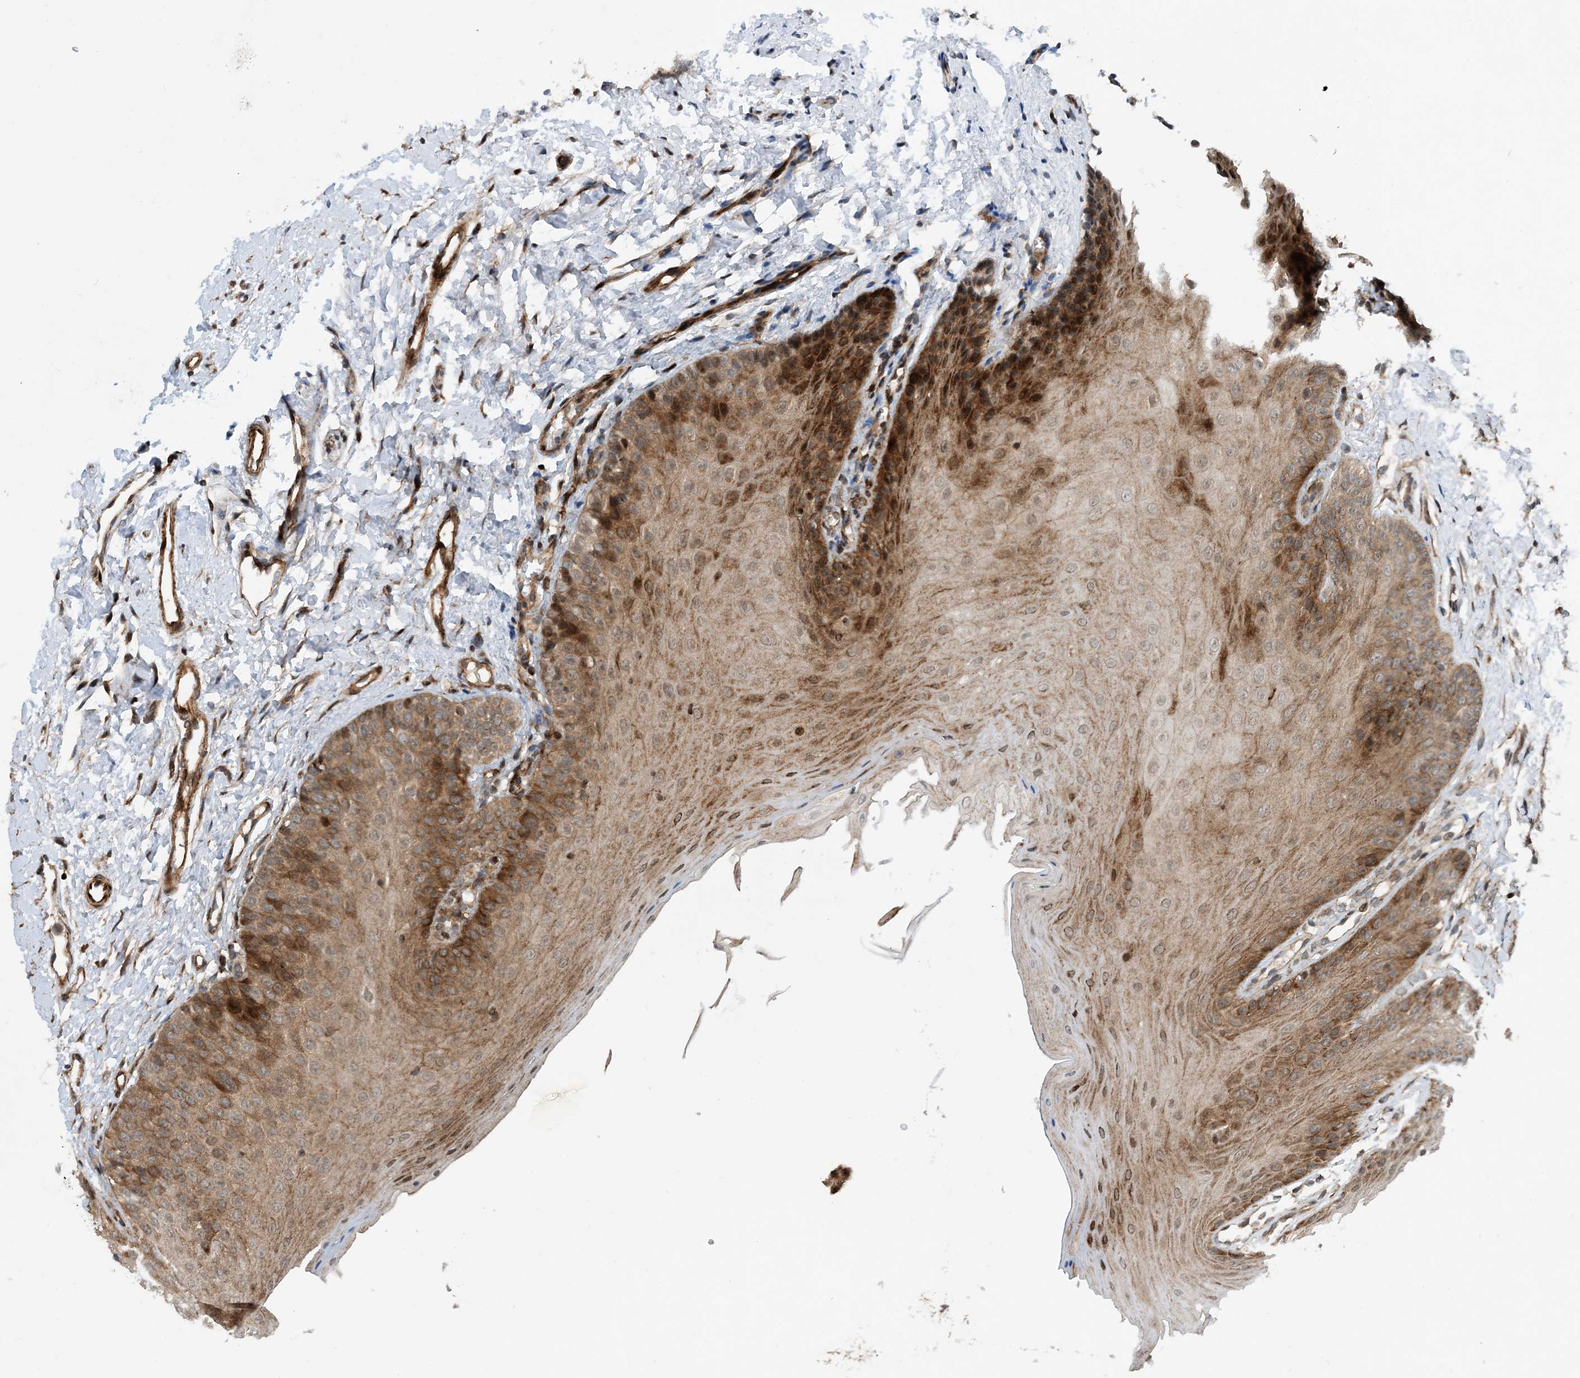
{"staining": {"intensity": "strong", "quantity": "25%-75%", "location": "cytoplasmic/membranous"}, "tissue": "oral mucosa", "cell_type": "Squamous epithelial cells", "image_type": "normal", "snomed": [{"axis": "morphology", "description": "Normal tissue, NOS"}, {"axis": "topography", "description": "Oral tissue"}], "caption": "Protein staining of unremarkable oral mucosa displays strong cytoplasmic/membranous staining in about 25%-75% of squamous epithelial cells.", "gene": "HEMK1", "patient": {"sex": "female", "age": 68}}